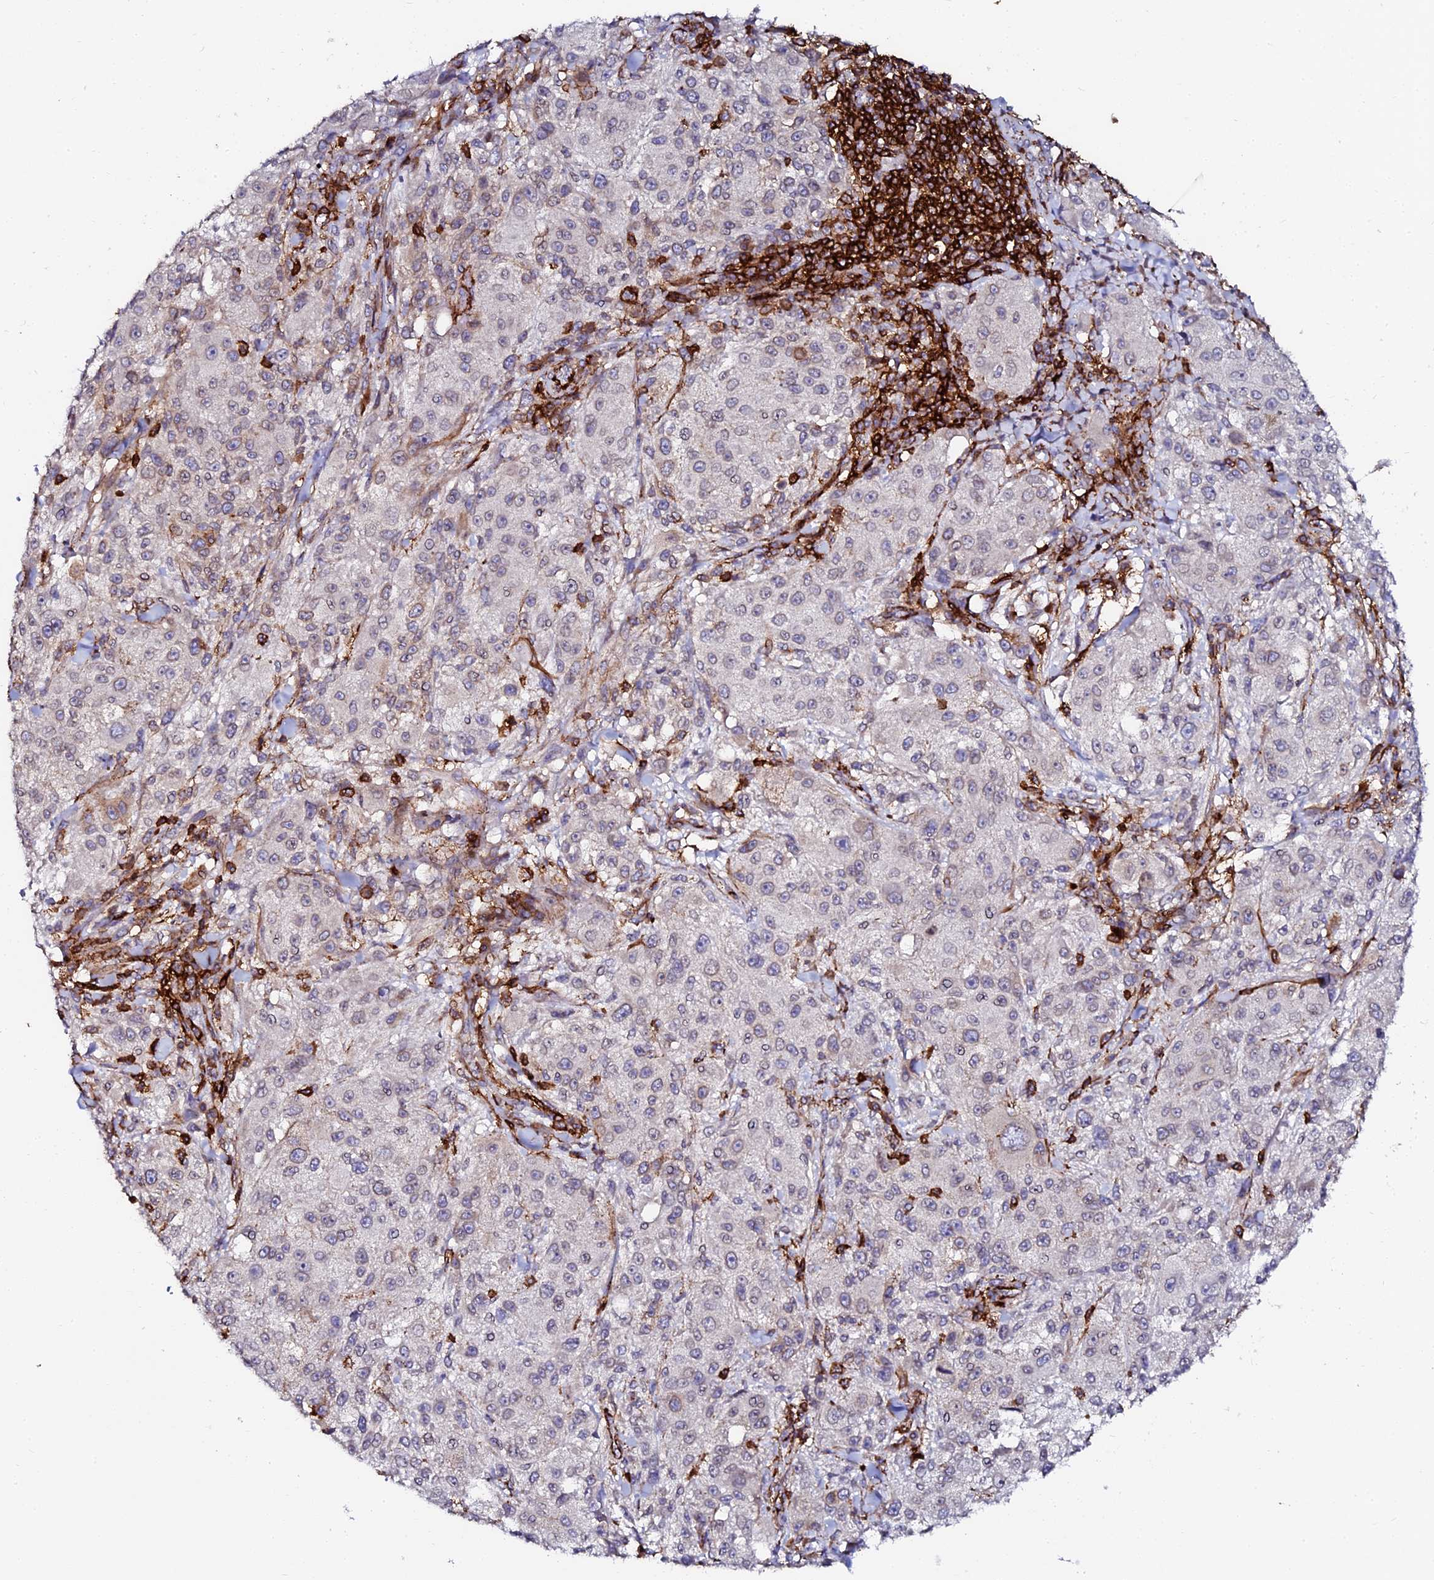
{"staining": {"intensity": "negative", "quantity": "none", "location": "none"}, "tissue": "melanoma", "cell_type": "Tumor cells", "image_type": "cancer", "snomed": [{"axis": "morphology", "description": "Necrosis, NOS"}, {"axis": "morphology", "description": "Malignant melanoma, NOS"}, {"axis": "topography", "description": "Skin"}], "caption": "DAB immunohistochemical staining of human malignant melanoma demonstrates no significant staining in tumor cells. (Stains: DAB (3,3'-diaminobenzidine) immunohistochemistry (IHC) with hematoxylin counter stain, Microscopy: brightfield microscopy at high magnification).", "gene": "AAAS", "patient": {"sex": "female", "age": 87}}